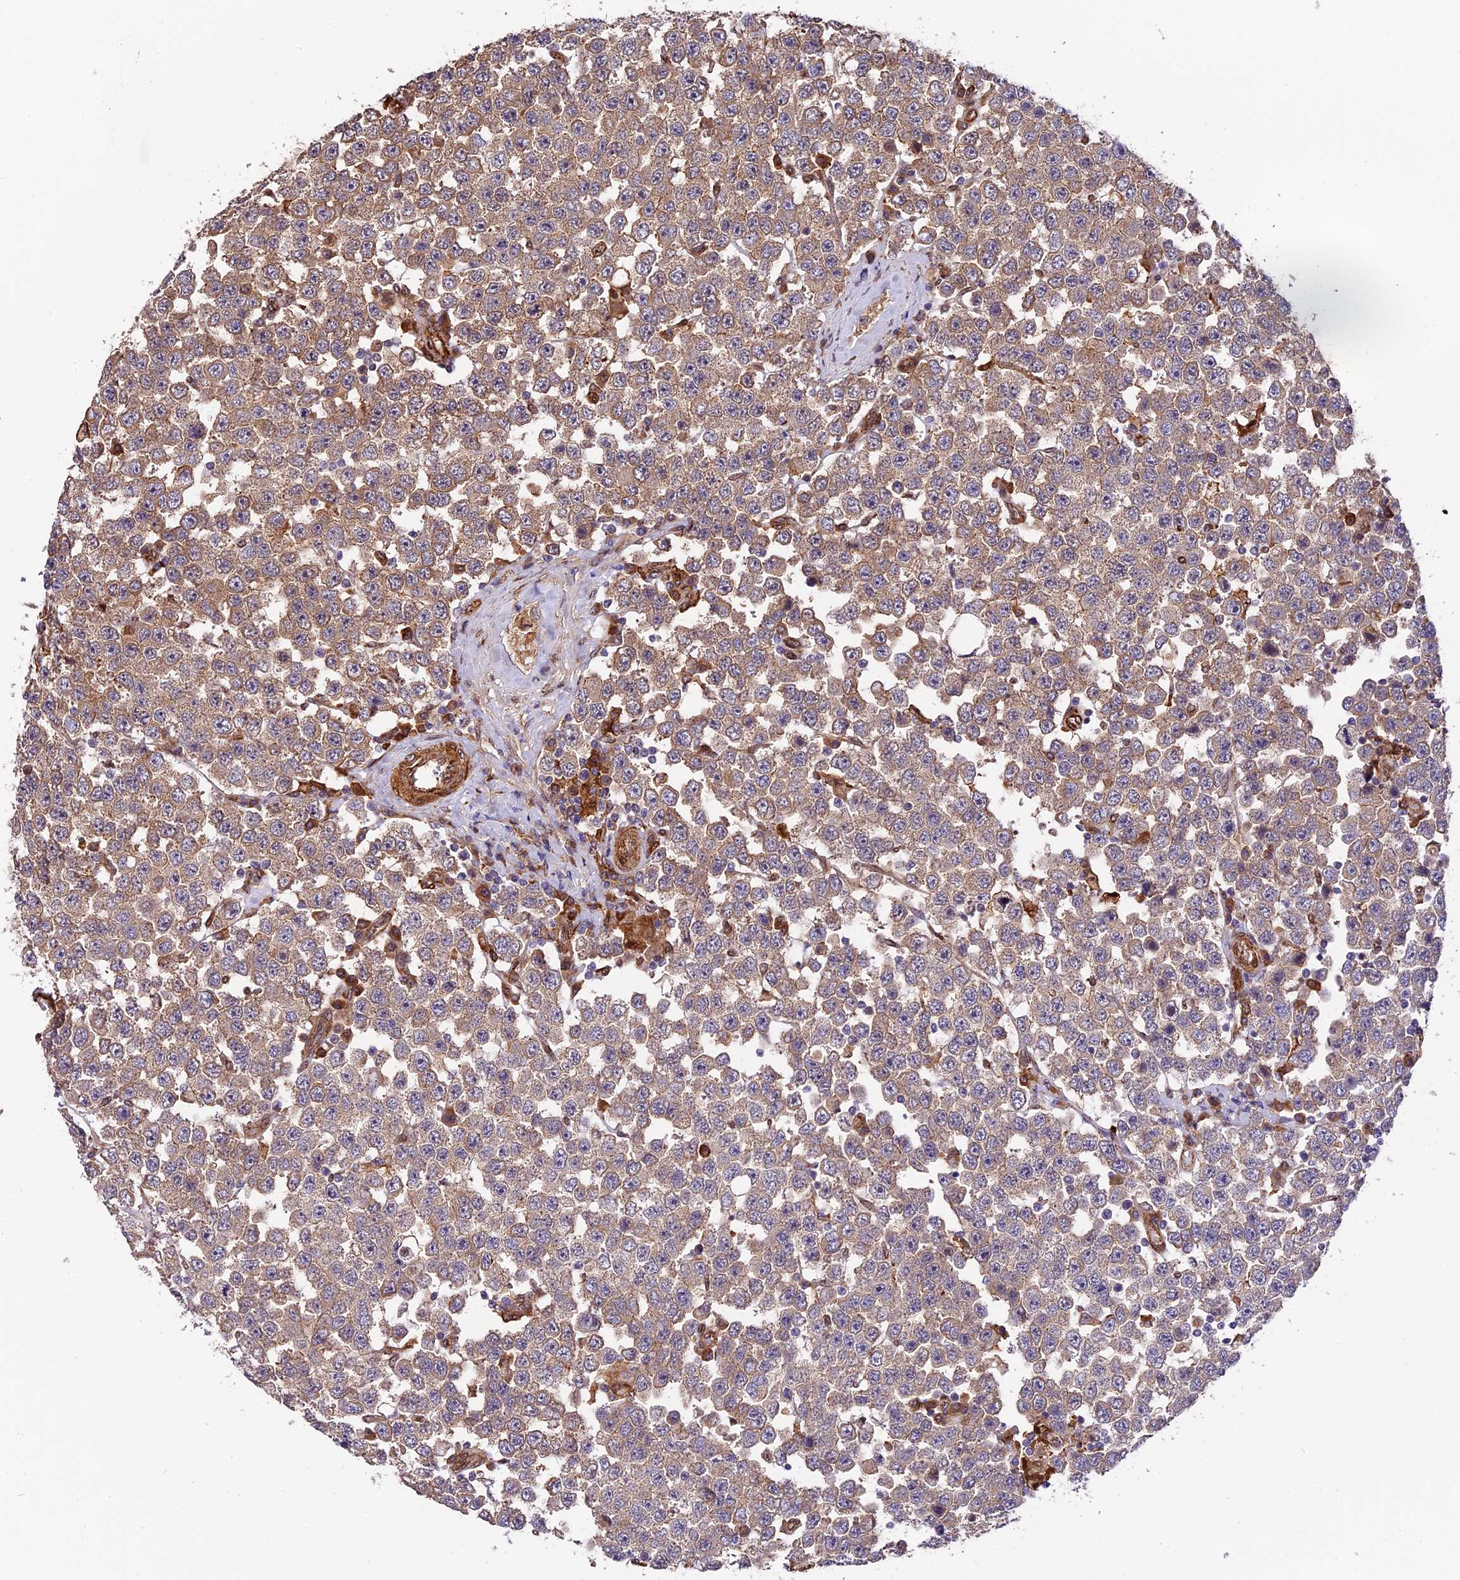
{"staining": {"intensity": "weak", "quantity": ">75%", "location": "cytoplasmic/membranous"}, "tissue": "testis cancer", "cell_type": "Tumor cells", "image_type": "cancer", "snomed": [{"axis": "morphology", "description": "Seminoma, NOS"}, {"axis": "topography", "description": "Testis"}], "caption": "Immunohistochemical staining of human testis cancer (seminoma) exhibits low levels of weak cytoplasmic/membranous positivity in approximately >75% of tumor cells. Nuclei are stained in blue.", "gene": "HERPUD1", "patient": {"sex": "male", "age": 28}}